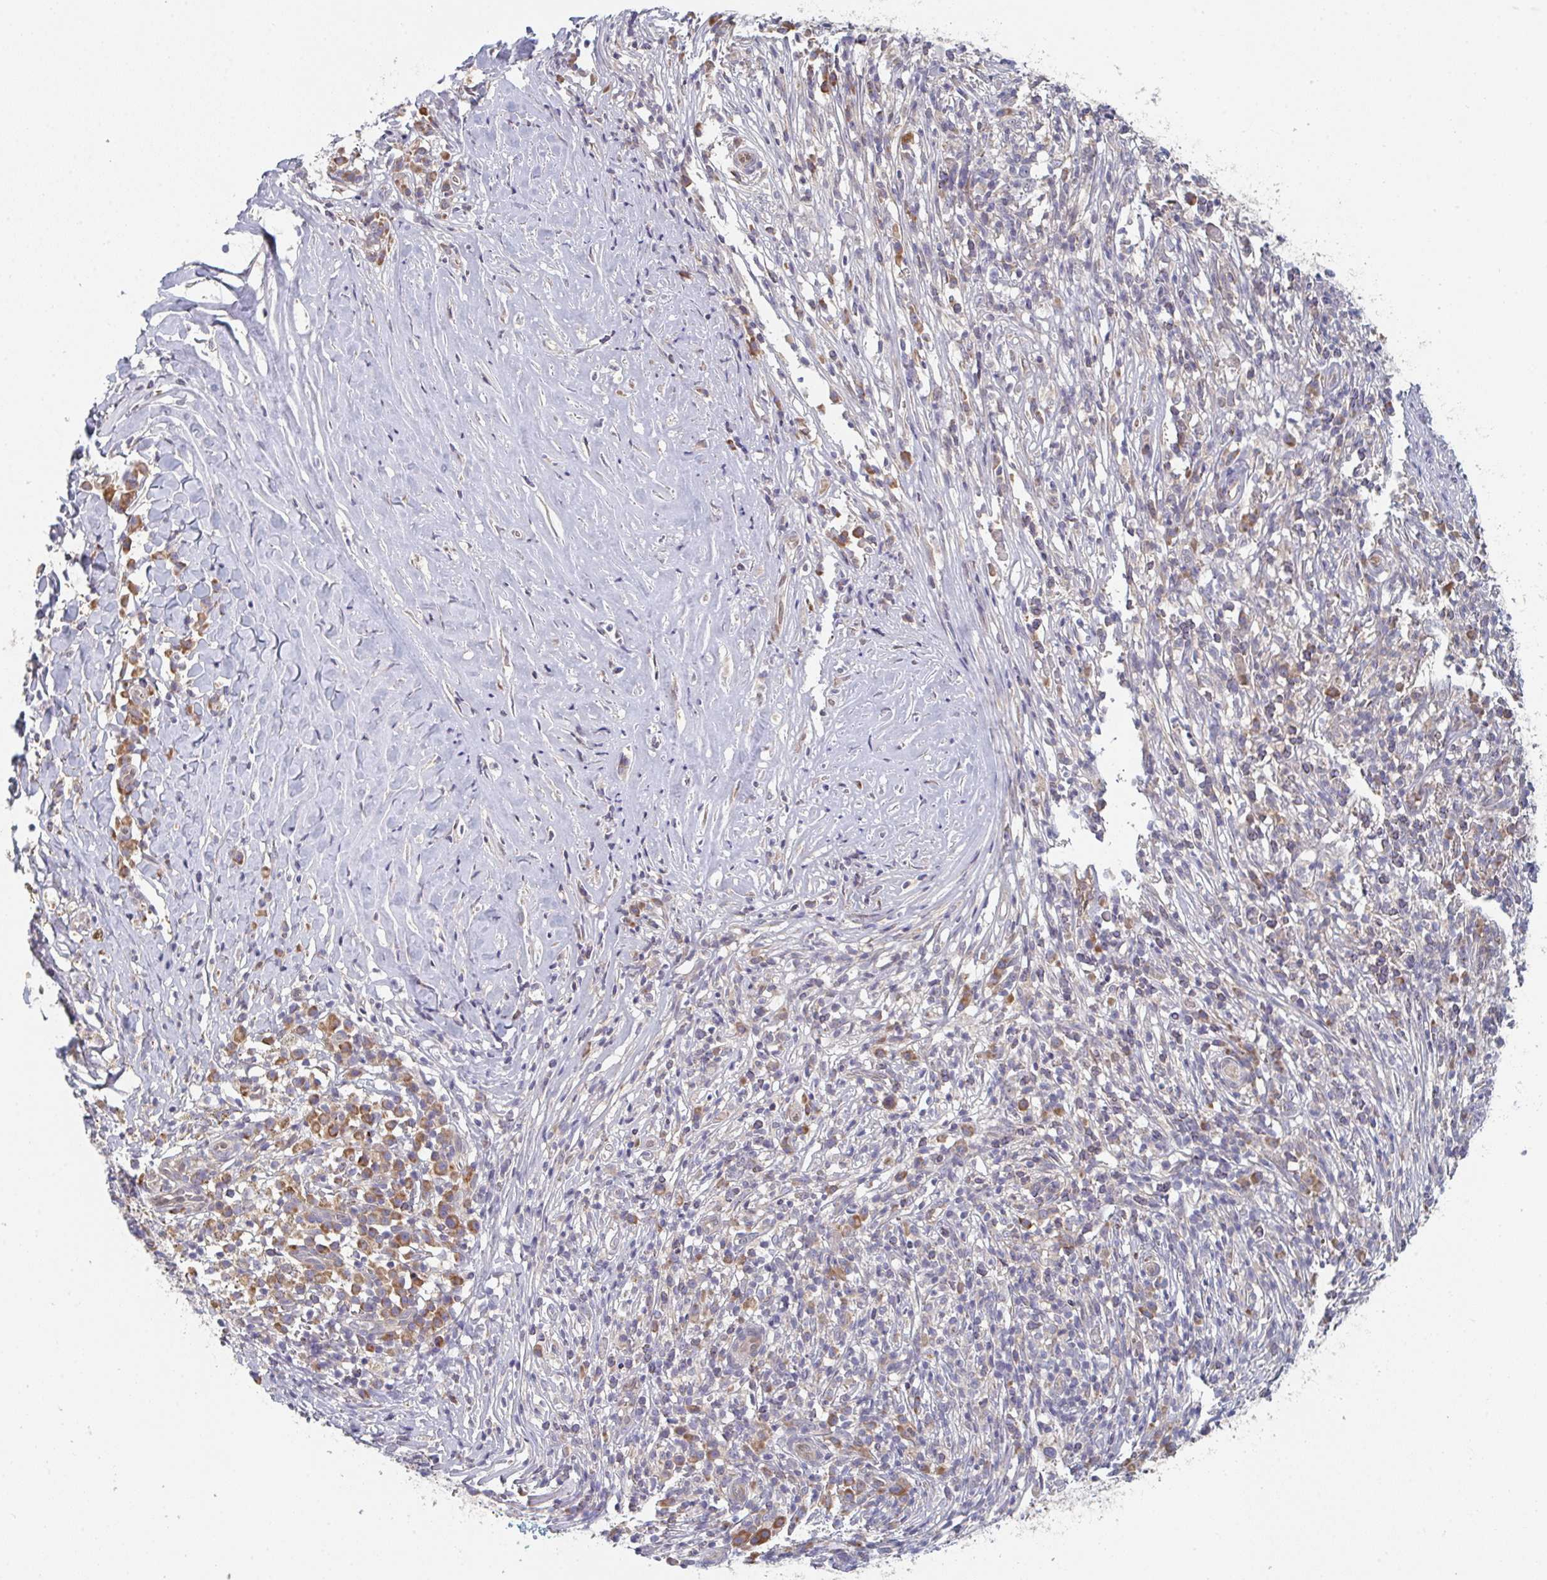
{"staining": {"intensity": "moderate", "quantity": "<25%", "location": "cytoplasmic/membranous"}, "tissue": "melanoma", "cell_type": "Tumor cells", "image_type": "cancer", "snomed": [{"axis": "morphology", "description": "Malignant melanoma, NOS"}, {"axis": "topography", "description": "Skin"}], "caption": "The photomicrograph reveals immunohistochemical staining of melanoma. There is moderate cytoplasmic/membranous positivity is appreciated in approximately <25% of tumor cells.", "gene": "ELOVL1", "patient": {"sex": "male", "age": 66}}